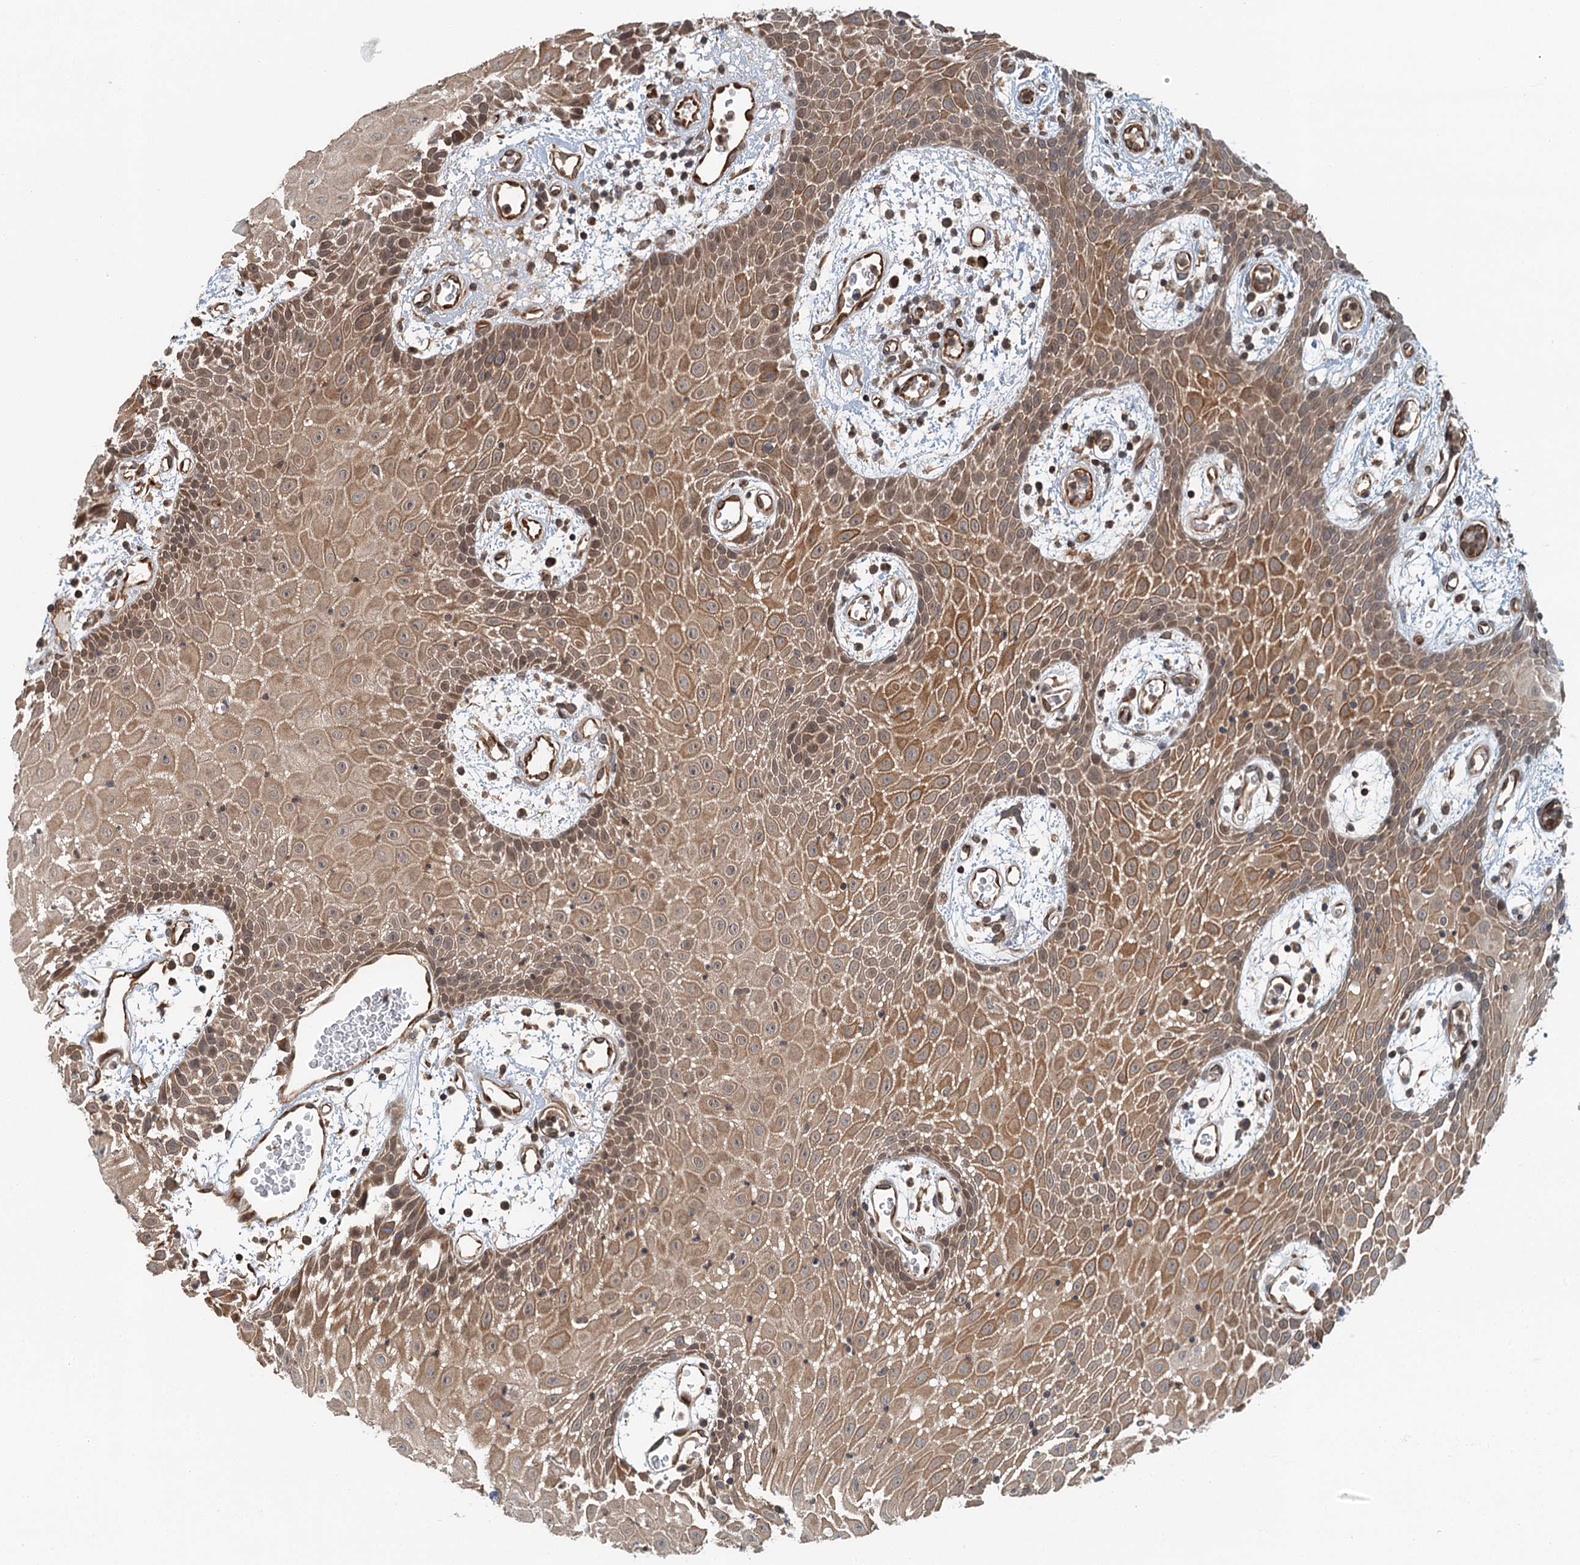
{"staining": {"intensity": "moderate", "quantity": "25%-75%", "location": "cytoplasmic/membranous"}, "tissue": "oral mucosa", "cell_type": "Squamous epithelial cells", "image_type": "normal", "snomed": [{"axis": "morphology", "description": "Normal tissue, NOS"}, {"axis": "topography", "description": "Skeletal muscle"}, {"axis": "topography", "description": "Oral tissue"}, {"axis": "topography", "description": "Salivary gland"}, {"axis": "topography", "description": "Peripheral nerve tissue"}], "caption": "A medium amount of moderate cytoplasmic/membranous positivity is identified in about 25%-75% of squamous epithelial cells in unremarkable oral mucosa.", "gene": "ZNF527", "patient": {"sex": "male", "age": 54}}